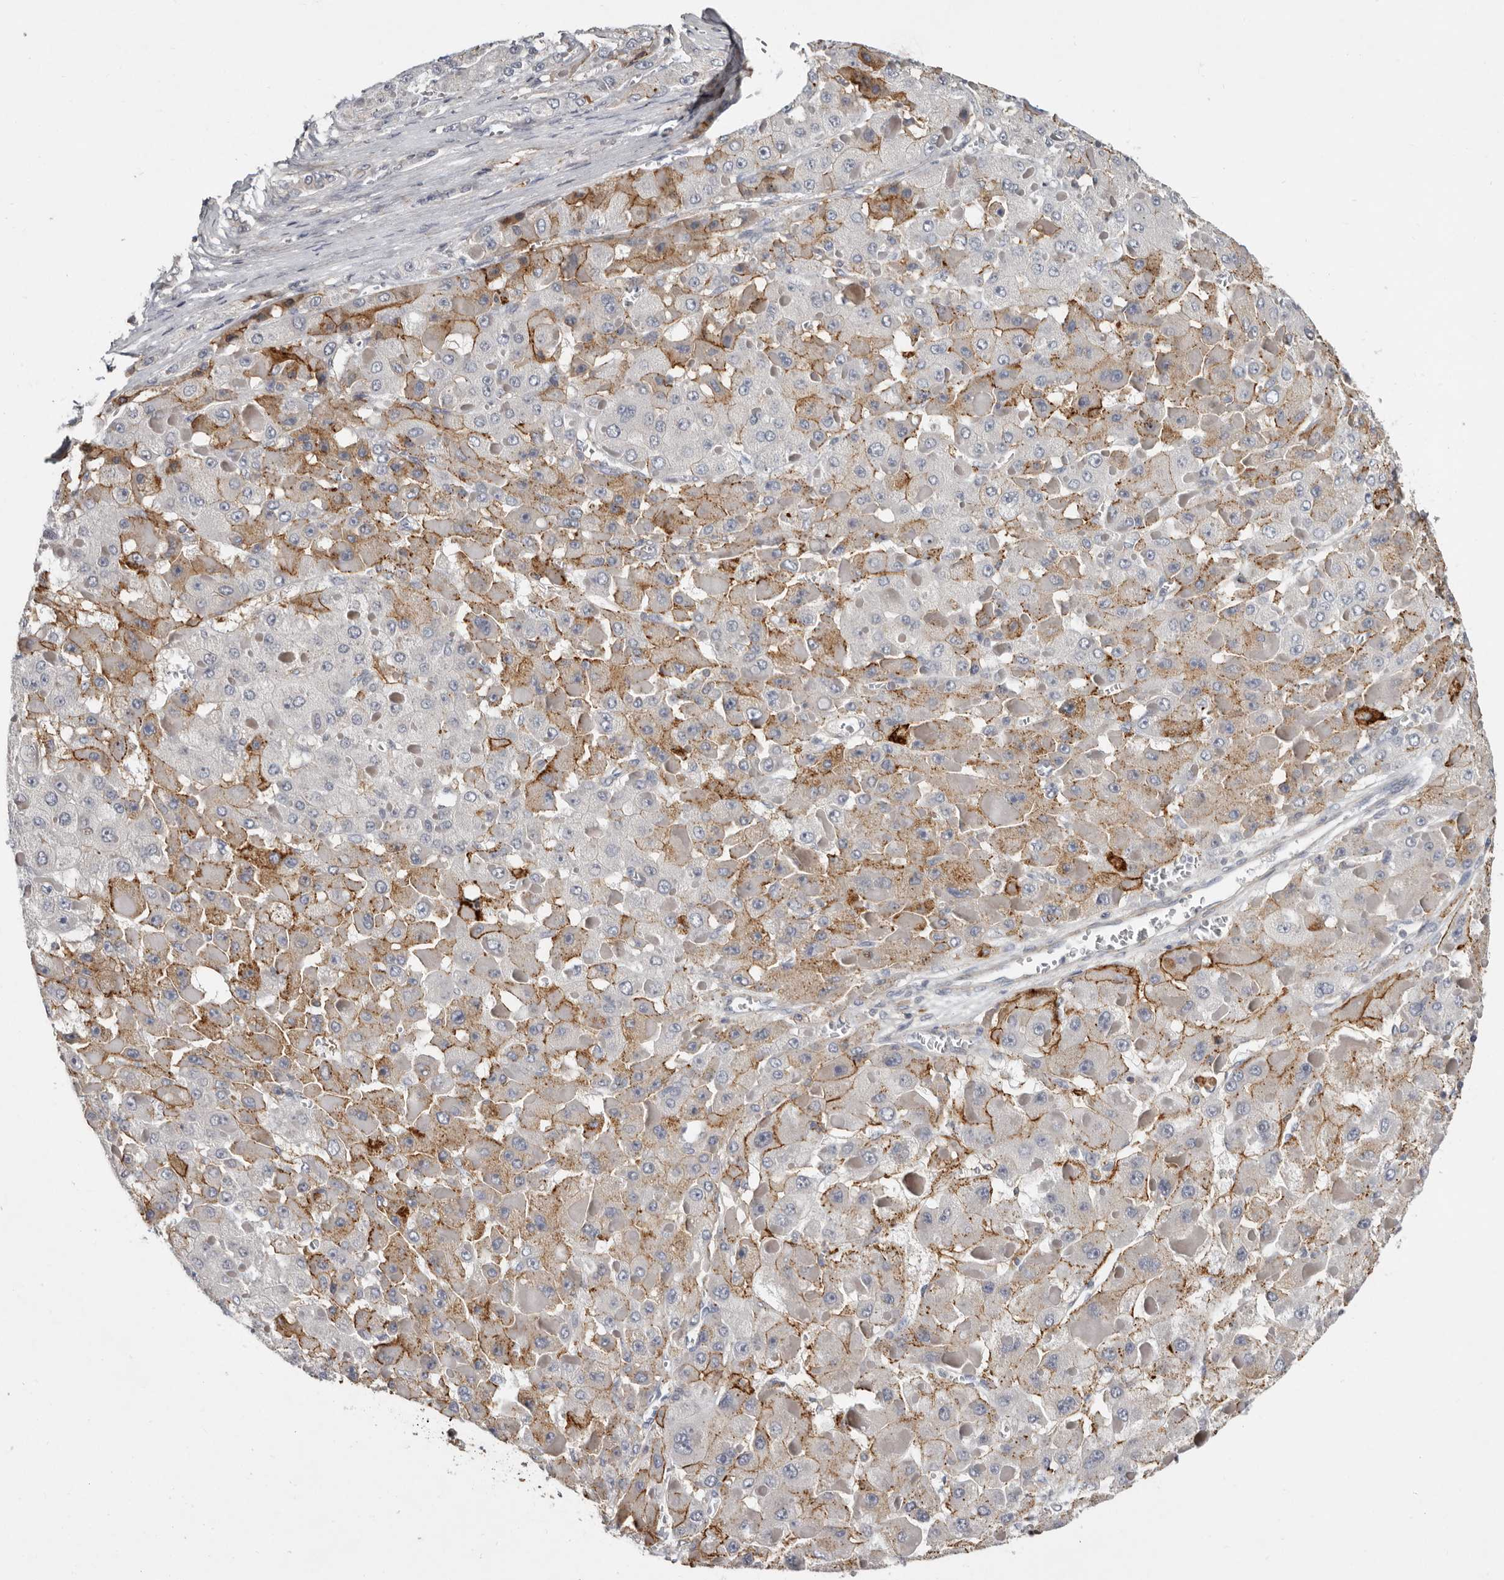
{"staining": {"intensity": "moderate", "quantity": "25%-75%", "location": "cytoplasmic/membranous"}, "tissue": "liver cancer", "cell_type": "Tumor cells", "image_type": "cancer", "snomed": [{"axis": "morphology", "description": "Carcinoma, Hepatocellular, NOS"}, {"axis": "topography", "description": "Liver"}], "caption": "This photomicrograph shows liver hepatocellular carcinoma stained with immunohistochemistry (IHC) to label a protein in brown. The cytoplasmic/membranous of tumor cells show moderate positivity for the protein. Nuclei are counter-stained blue.", "gene": "KIF26B", "patient": {"sex": "female", "age": 73}}